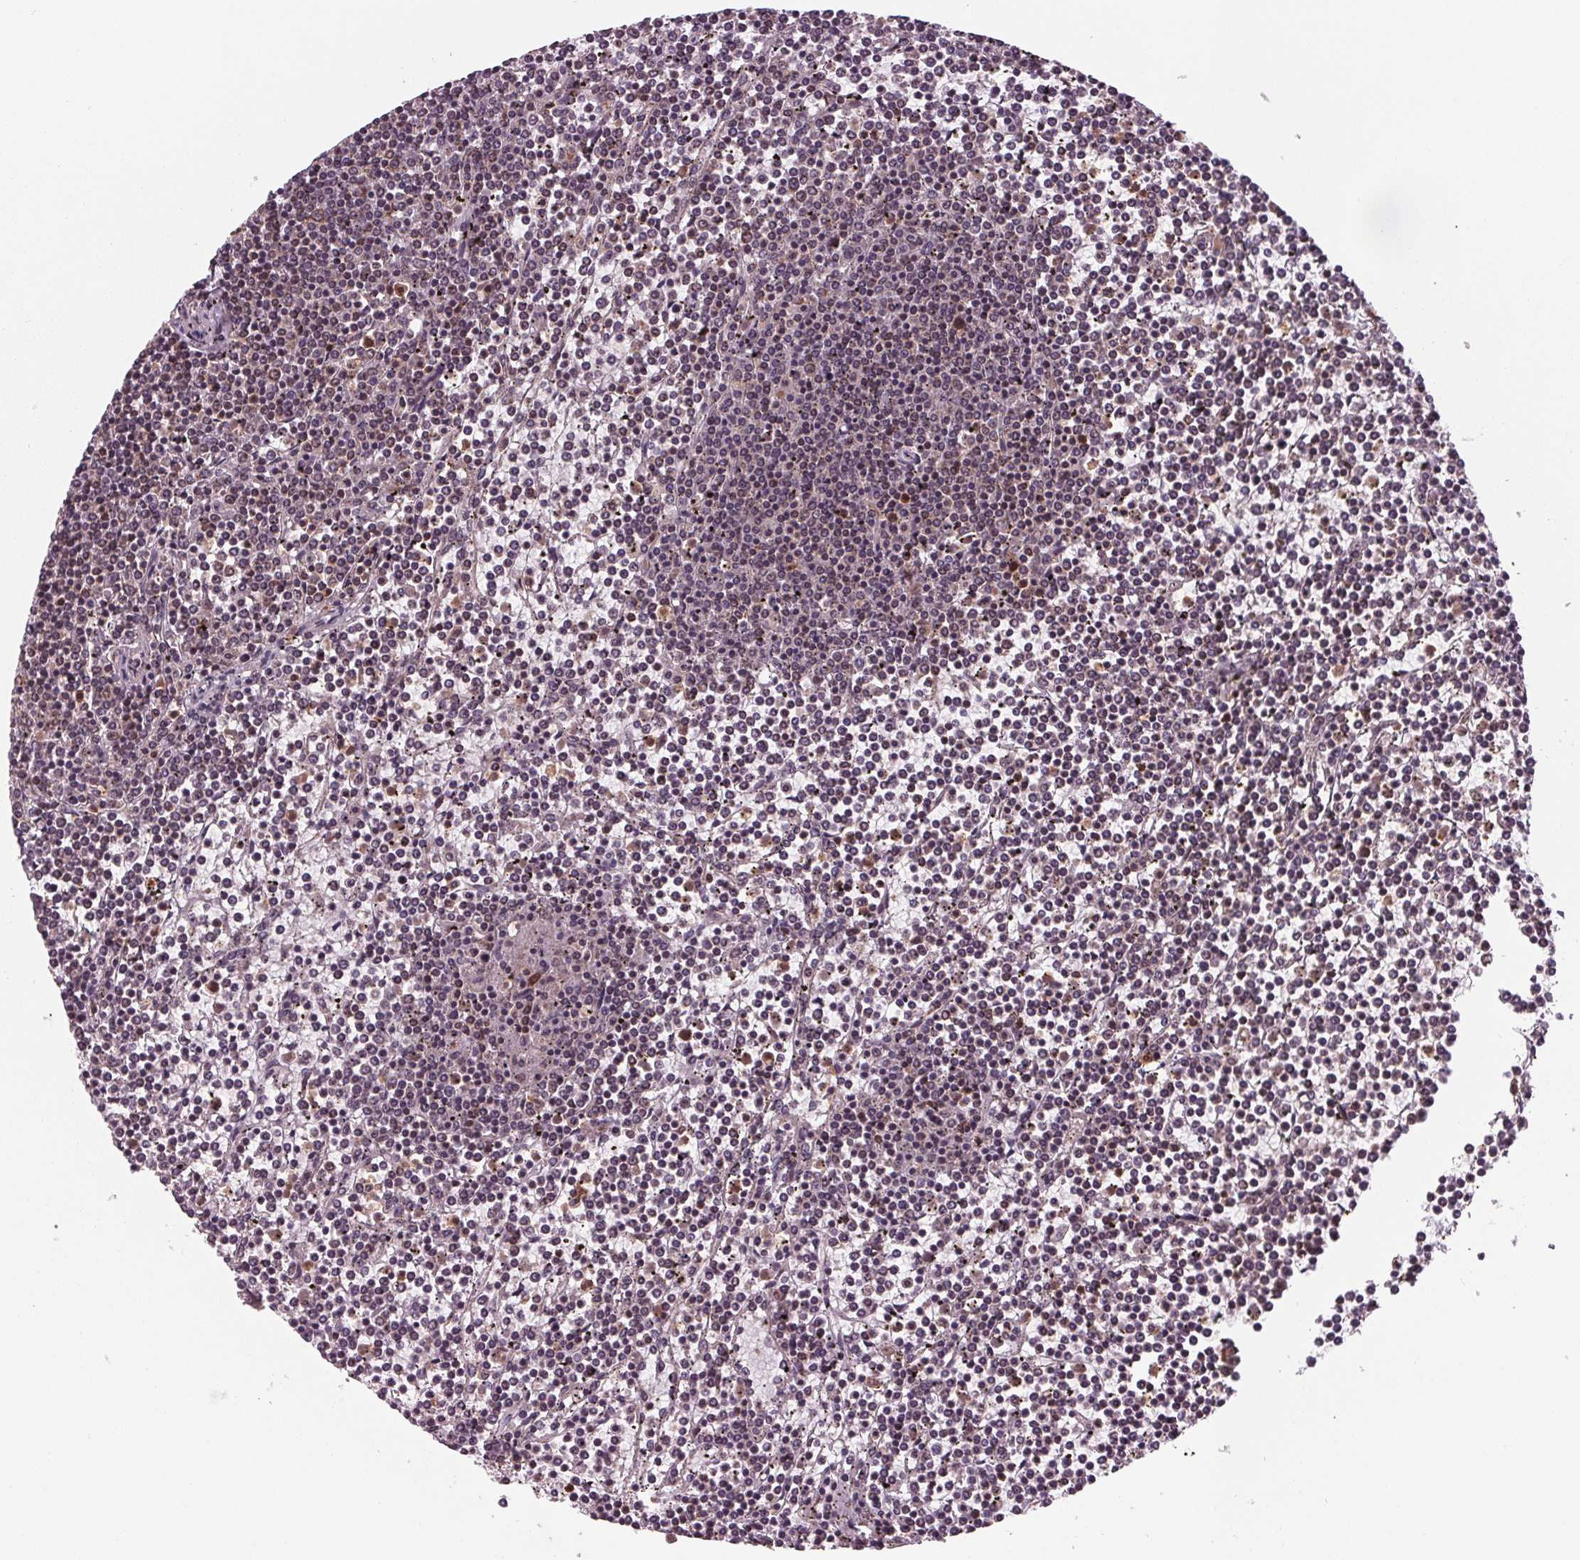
{"staining": {"intensity": "negative", "quantity": "none", "location": "none"}, "tissue": "lymphoma", "cell_type": "Tumor cells", "image_type": "cancer", "snomed": [{"axis": "morphology", "description": "Malignant lymphoma, non-Hodgkin's type, Low grade"}, {"axis": "topography", "description": "Spleen"}], "caption": "There is no significant staining in tumor cells of low-grade malignant lymphoma, non-Hodgkin's type.", "gene": "STAT3", "patient": {"sex": "female", "age": 19}}